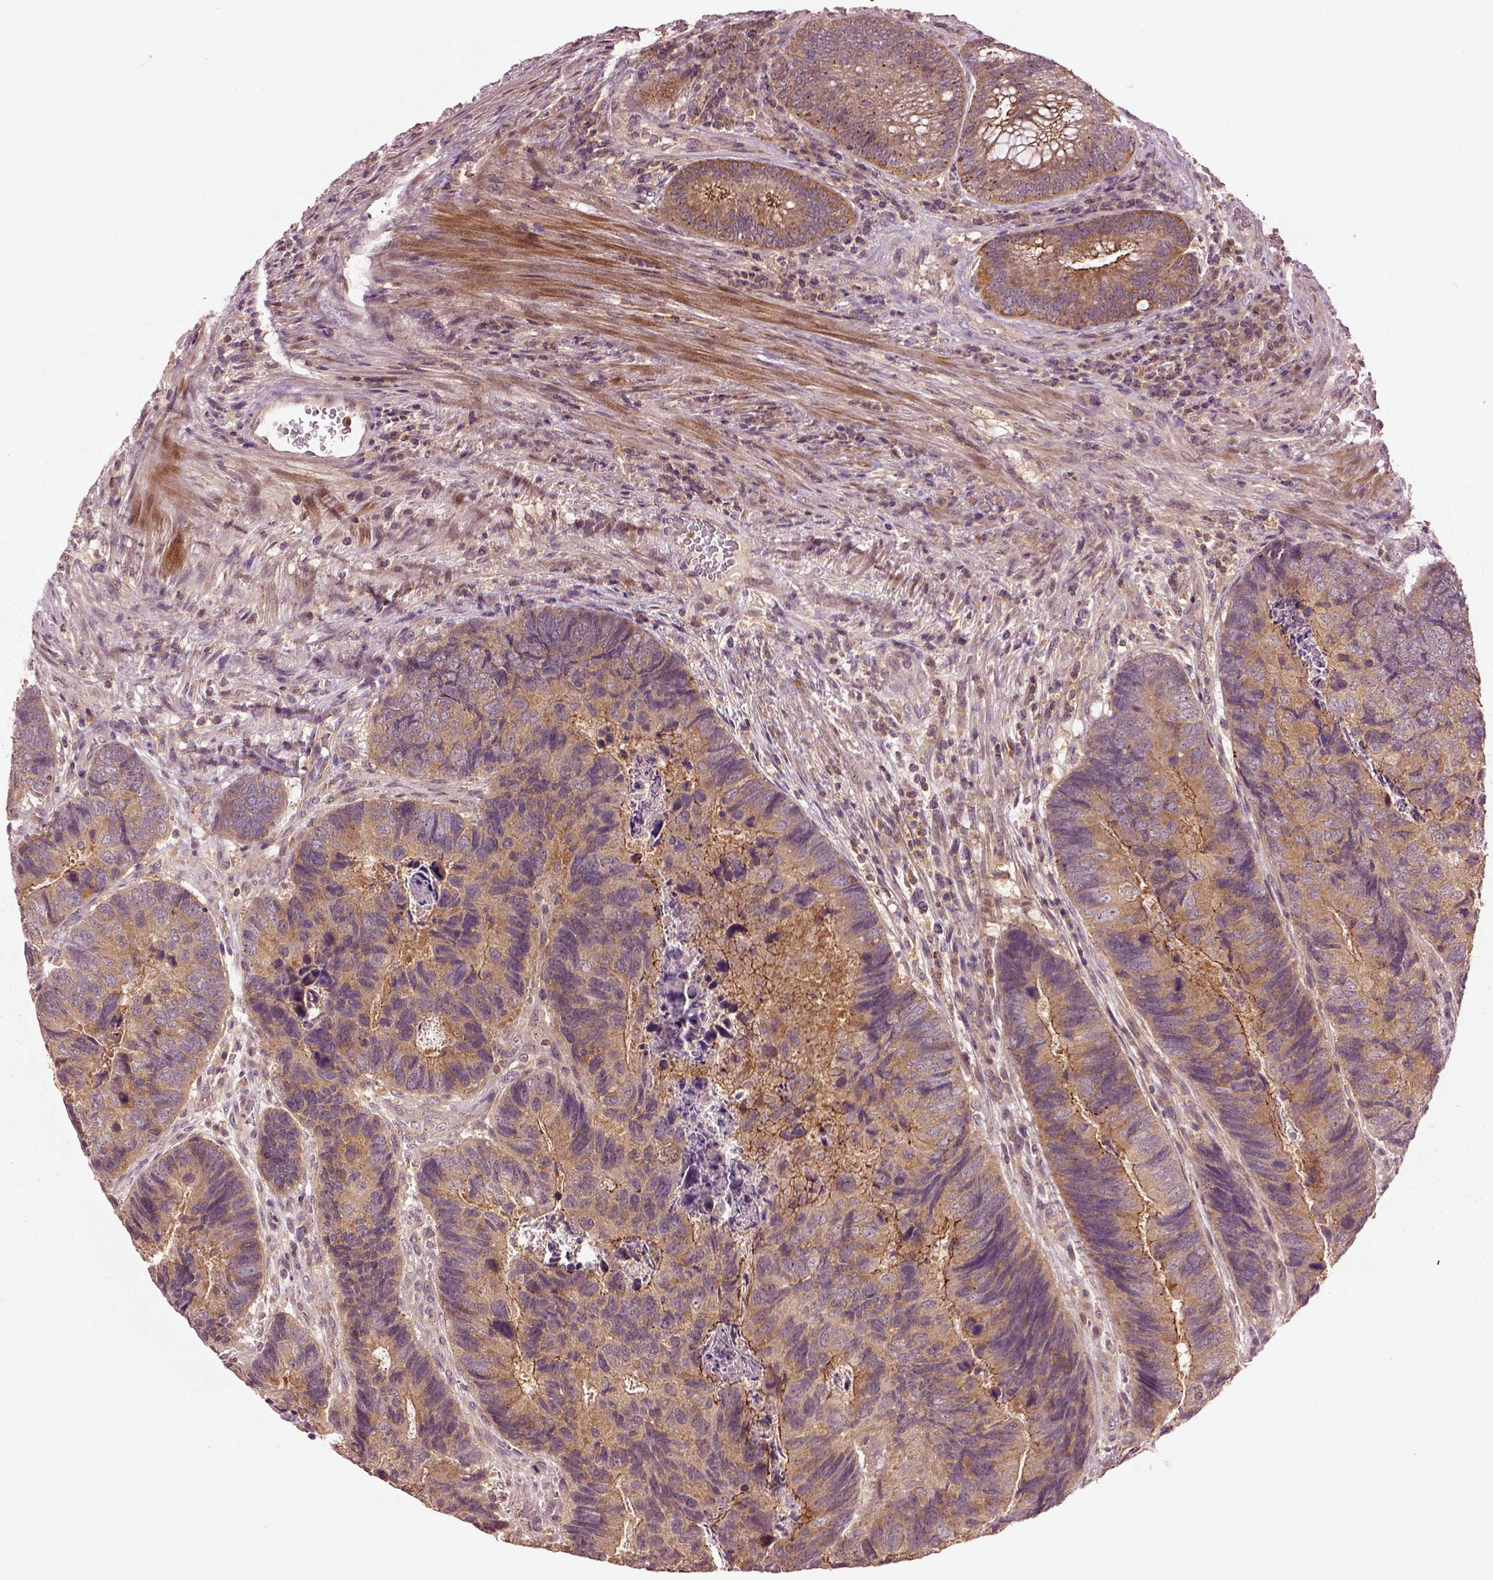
{"staining": {"intensity": "moderate", "quantity": ">75%", "location": "cytoplasmic/membranous"}, "tissue": "colorectal cancer", "cell_type": "Tumor cells", "image_type": "cancer", "snomed": [{"axis": "morphology", "description": "Adenocarcinoma, NOS"}, {"axis": "topography", "description": "Colon"}], "caption": "Brown immunohistochemical staining in colorectal cancer (adenocarcinoma) shows moderate cytoplasmic/membranous positivity in approximately >75% of tumor cells. Using DAB (brown) and hematoxylin (blue) stains, captured at high magnification using brightfield microscopy.", "gene": "MTHFS", "patient": {"sex": "female", "age": 67}}